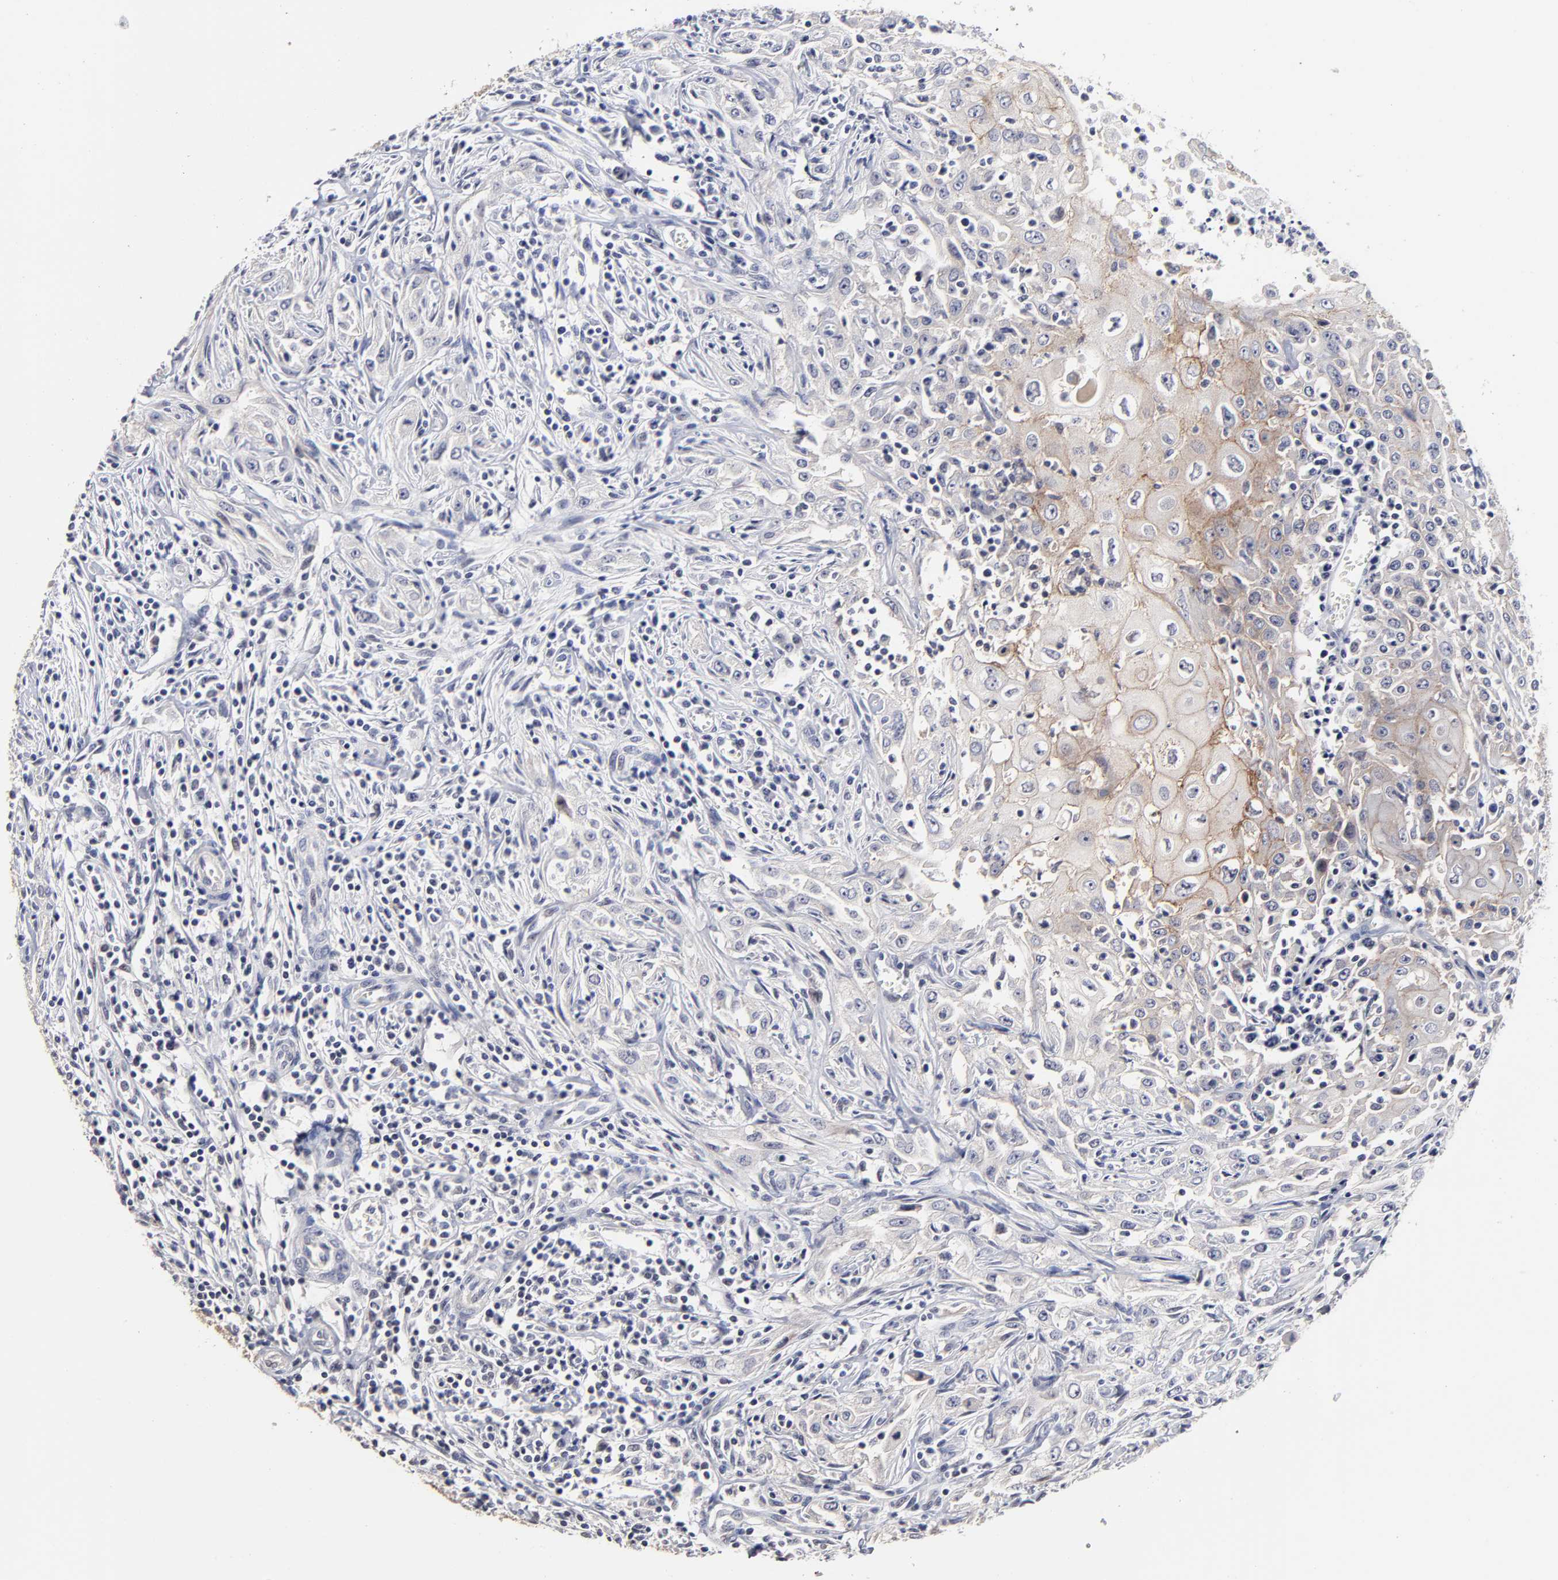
{"staining": {"intensity": "negative", "quantity": "none", "location": "none"}, "tissue": "head and neck cancer", "cell_type": "Tumor cells", "image_type": "cancer", "snomed": [{"axis": "morphology", "description": "Squamous cell carcinoma, NOS"}, {"axis": "topography", "description": "Oral tissue"}, {"axis": "topography", "description": "Head-Neck"}], "caption": "This is a histopathology image of immunohistochemistry (IHC) staining of head and neck cancer (squamous cell carcinoma), which shows no positivity in tumor cells.", "gene": "CXADR", "patient": {"sex": "female", "age": 76}}